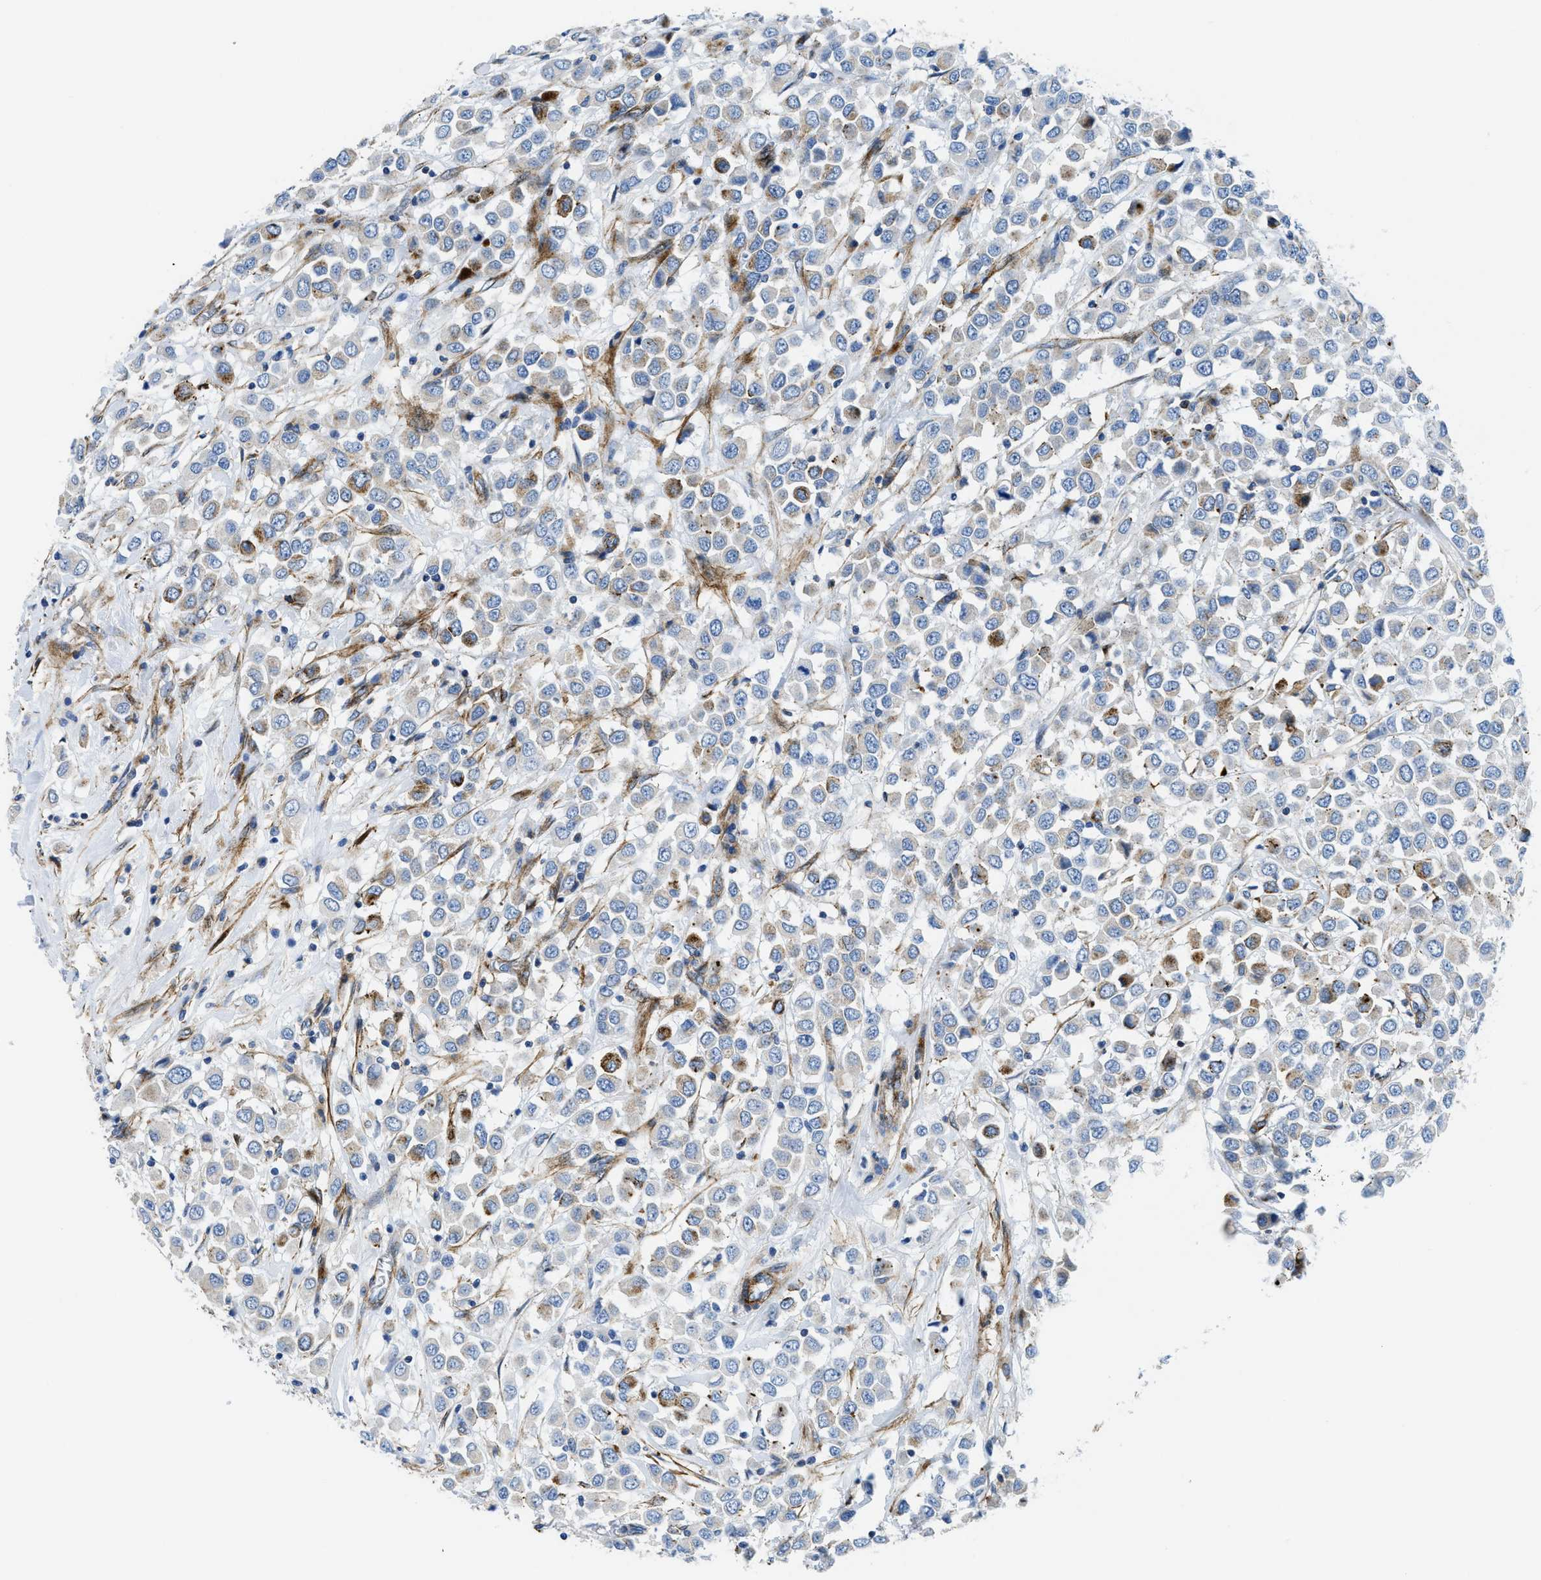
{"staining": {"intensity": "weak", "quantity": "<25%", "location": "cytoplasmic/membranous"}, "tissue": "breast cancer", "cell_type": "Tumor cells", "image_type": "cancer", "snomed": [{"axis": "morphology", "description": "Duct carcinoma"}, {"axis": "topography", "description": "Breast"}], "caption": "DAB immunohistochemical staining of human breast intraductal carcinoma exhibits no significant positivity in tumor cells.", "gene": "CUTA", "patient": {"sex": "female", "age": 61}}